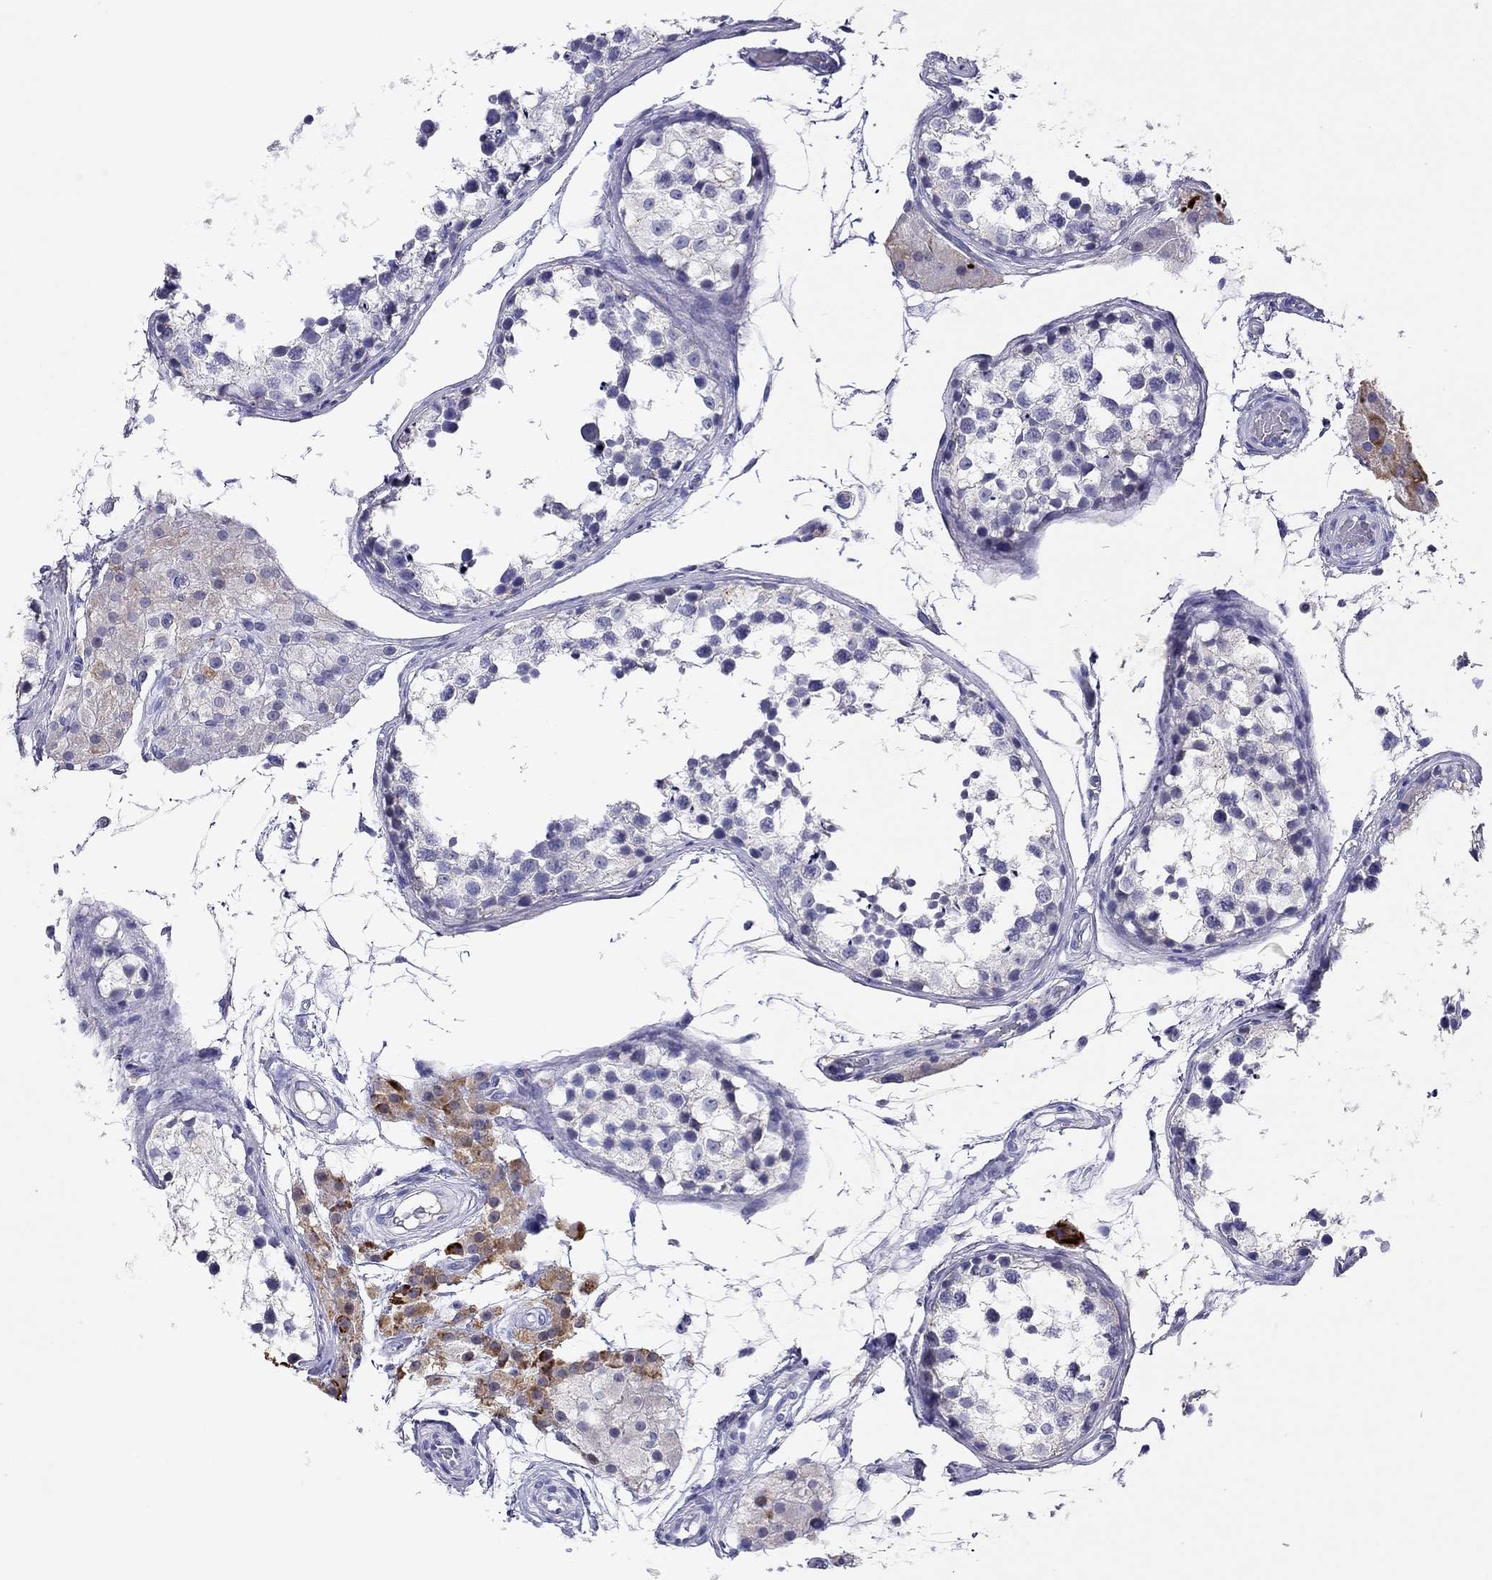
{"staining": {"intensity": "negative", "quantity": "none", "location": "none"}, "tissue": "testis", "cell_type": "Cells in seminiferous ducts", "image_type": "normal", "snomed": [{"axis": "morphology", "description": "Normal tissue, NOS"}, {"axis": "morphology", "description": "Seminoma, NOS"}, {"axis": "topography", "description": "Testis"}], "caption": "The immunohistochemistry histopathology image has no significant expression in cells in seminiferous ducts of testis. (Immunohistochemistry, brightfield microscopy, high magnification).", "gene": "CAPNS2", "patient": {"sex": "male", "age": 65}}